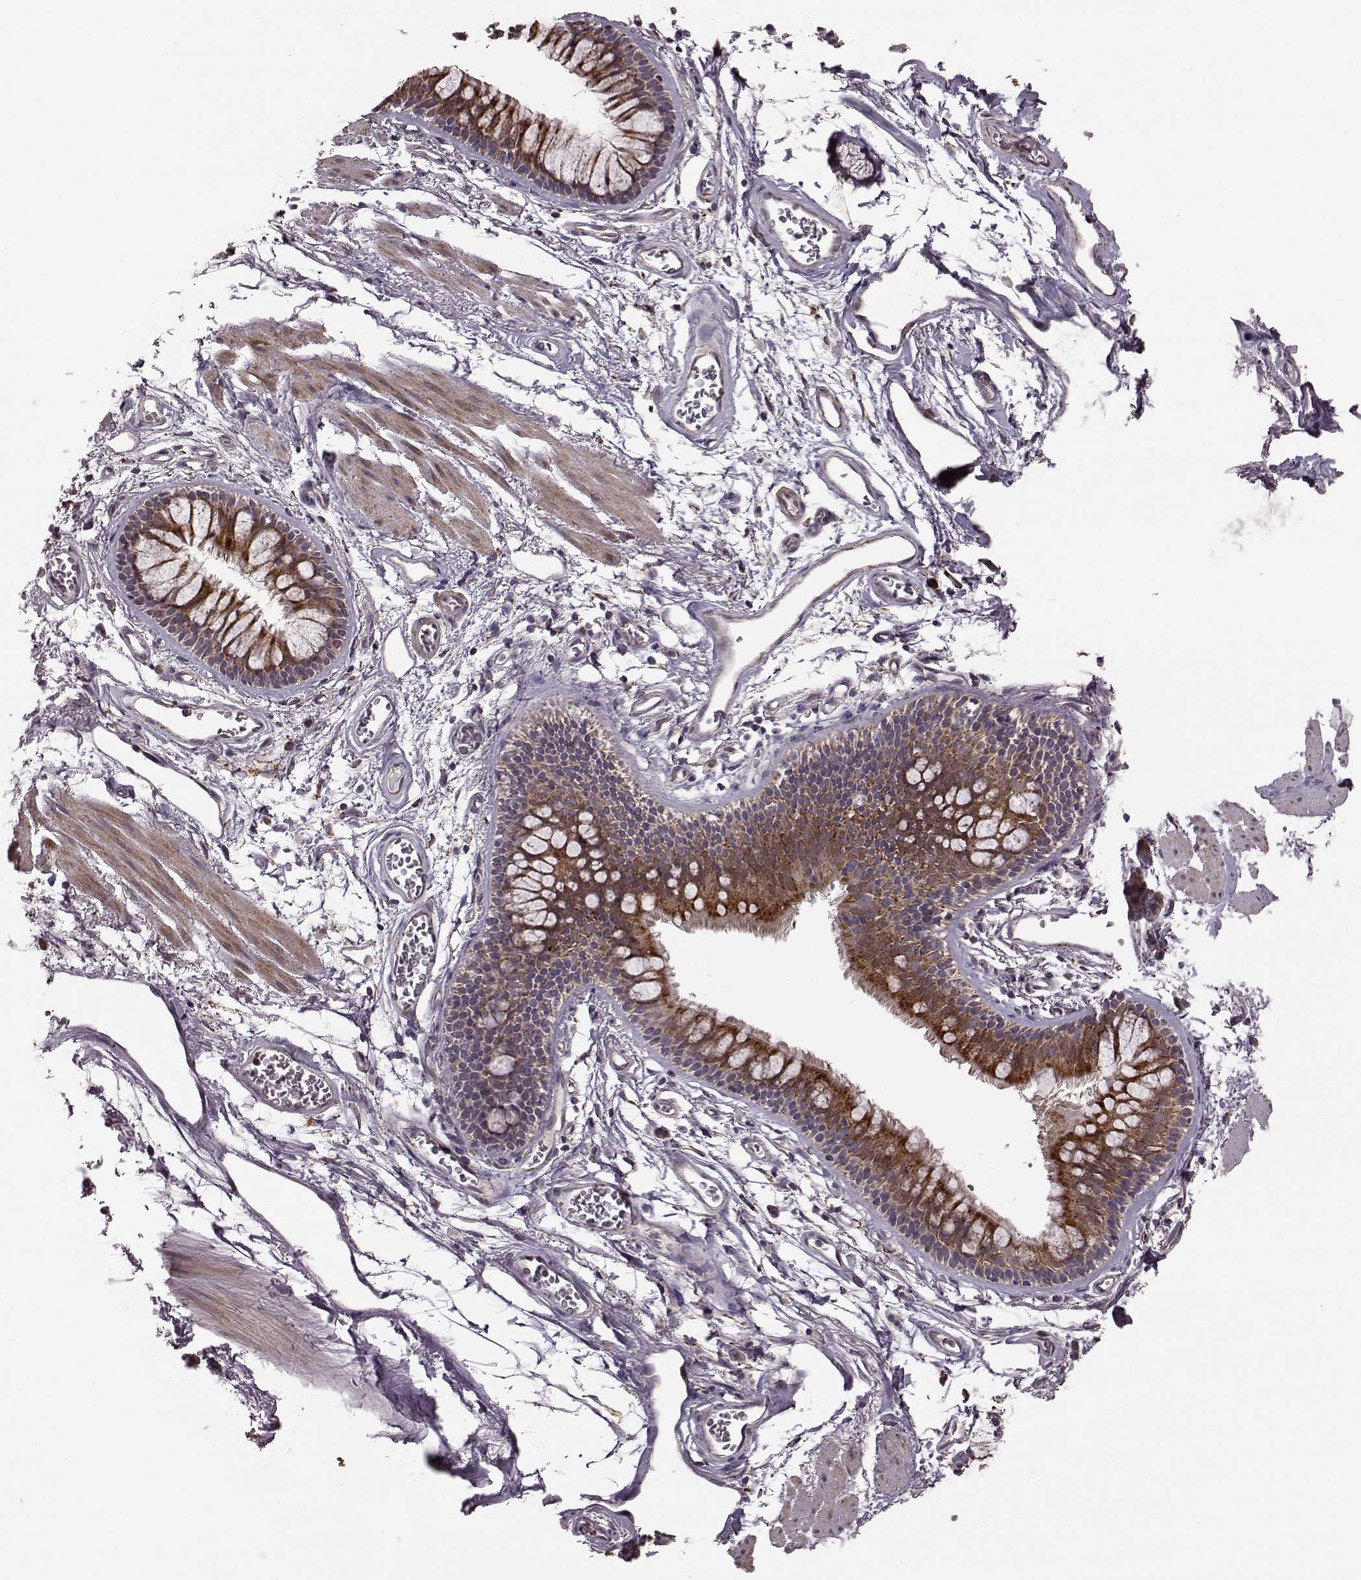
{"staining": {"intensity": "weak", "quantity": ">75%", "location": "cytoplasmic/membranous"}, "tissue": "adipose tissue", "cell_type": "Adipocytes", "image_type": "normal", "snomed": [{"axis": "morphology", "description": "Normal tissue, NOS"}, {"axis": "topography", "description": "Cartilage tissue"}, {"axis": "topography", "description": "Bronchus"}], "caption": "A micrograph of adipose tissue stained for a protein shows weak cytoplasmic/membranous brown staining in adipocytes. The protein of interest is shown in brown color, while the nuclei are stained blue.", "gene": "PUDP", "patient": {"sex": "female", "age": 79}}